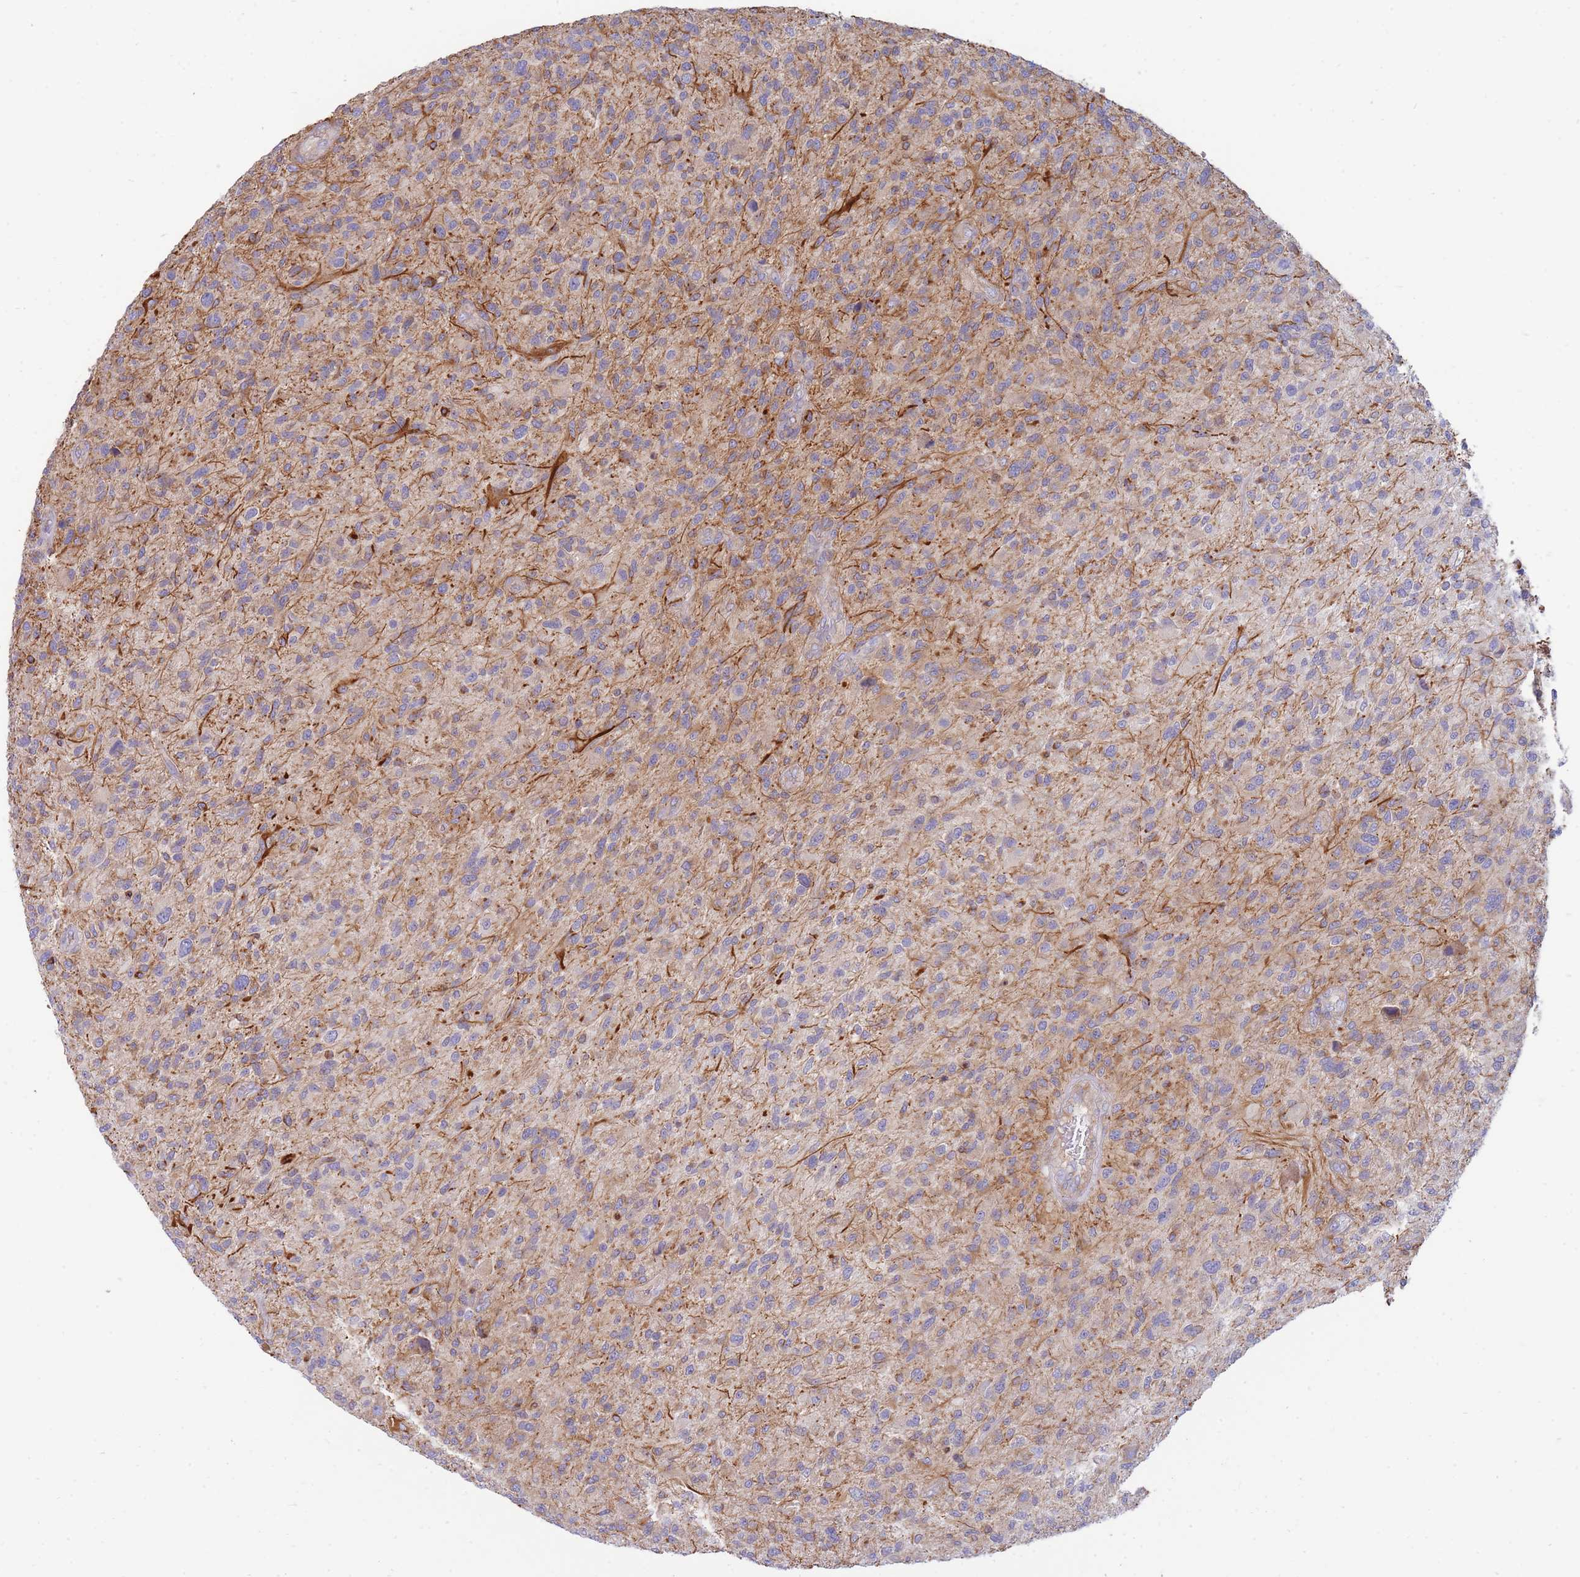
{"staining": {"intensity": "weak", "quantity": "25%-75%", "location": "cytoplasmic/membranous"}, "tissue": "glioma", "cell_type": "Tumor cells", "image_type": "cancer", "snomed": [{"axis": "morphology", "description": "Glioma, malignant, High grade"}, {"axis": "topography", "description": "Brain"}], "caption": "High-power microscopy captured an IHC photomicrograph of malignant glioma (high-grade), revealing weak cytoplasmic/membranous staining in about 25%-75% of tumor cells.", "gene": "SH2B2", "patient": {"sex": "male", "age": 47}}